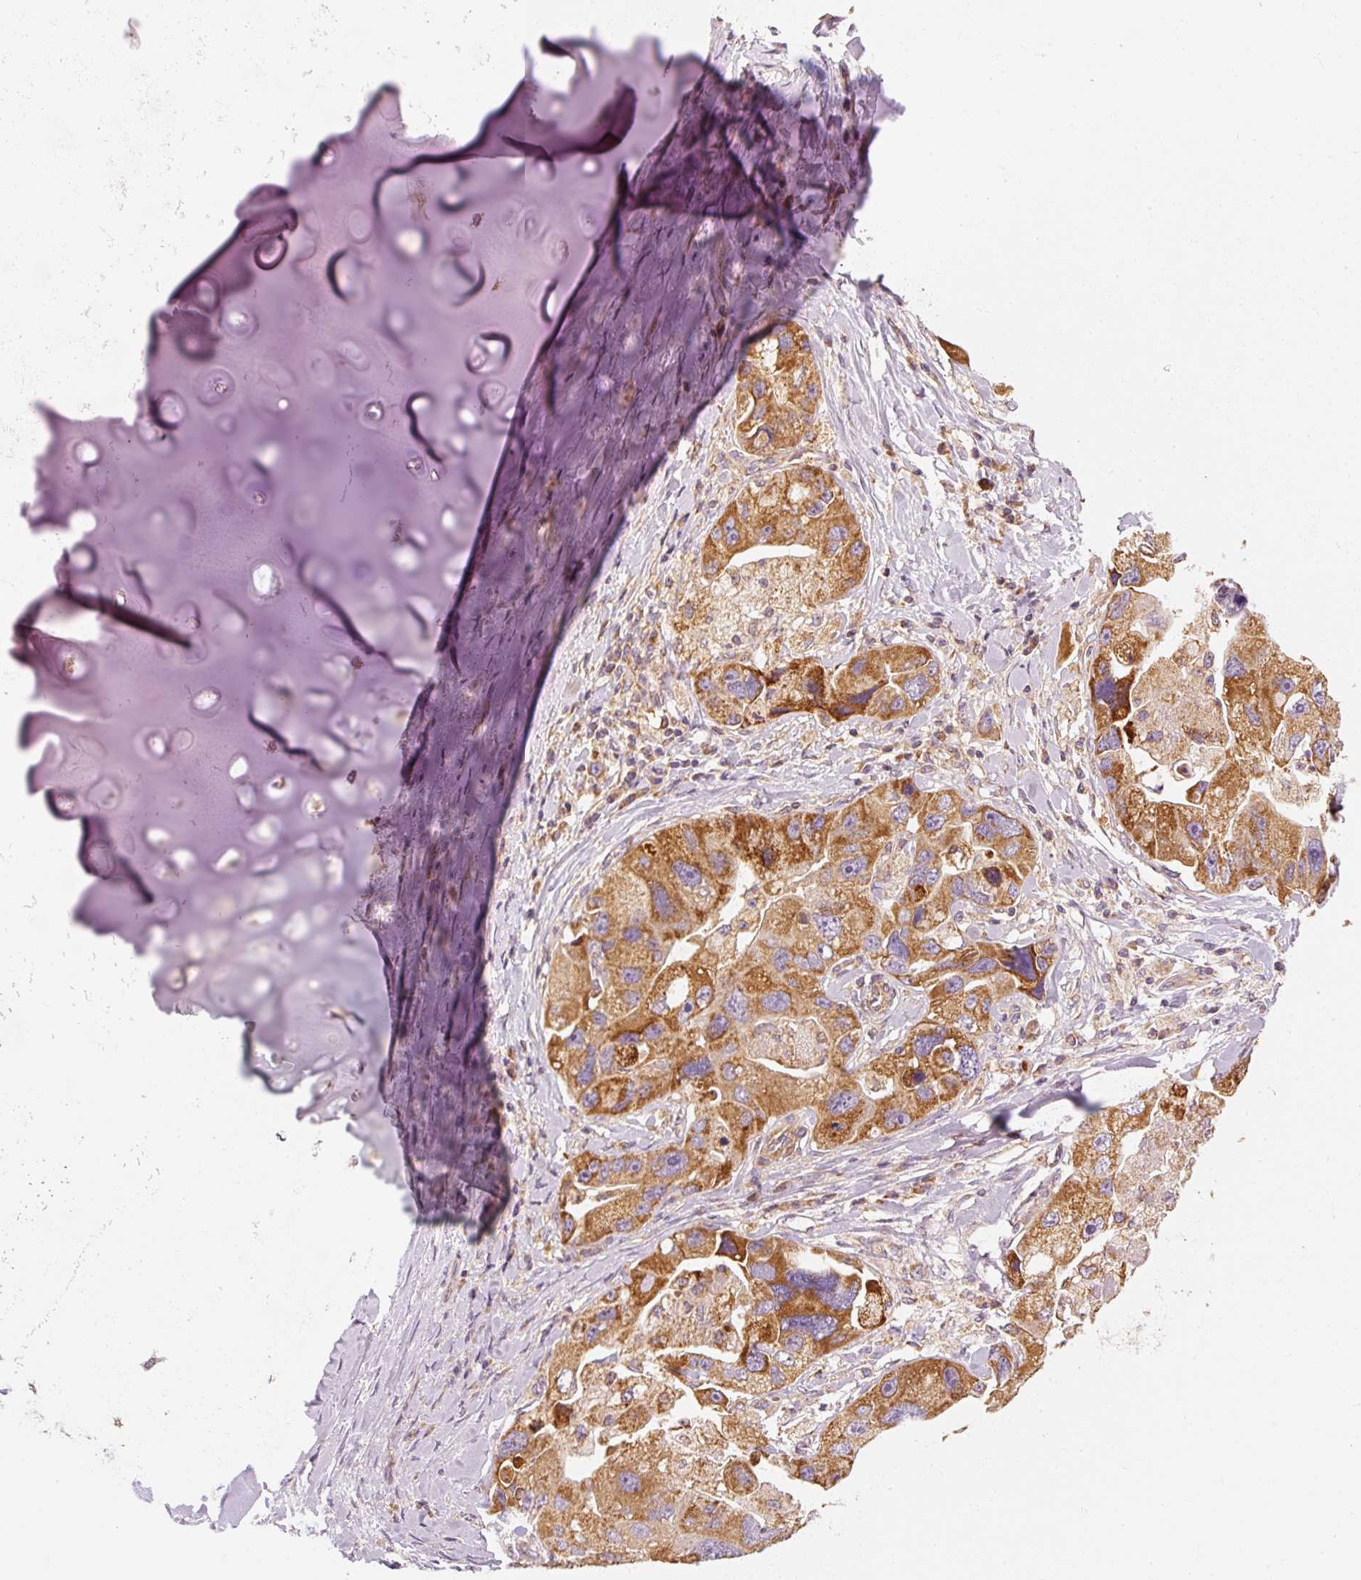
{"staining": {"intensity": "moderate", "quantity": ">75%", "location": "cytoplasmic/membranous"}, "tissue": "lung cancer", "cell_type": "Tumor cells", "image_type": "cancer", "snomed": [{"axis": "morphology", "description": "Adenocarcinoma, NOS"}, {"axis": "topography", "description": "Lung"}], "caption": "Moderate cytoplasmic/membranous staining for a protein is appreciated in approximately >75% of tumor cells of lung adenocarcinoma using immunohistochemistry.", "gene": "TOMM40", "patient": {"sex": "female", "age": 54}}